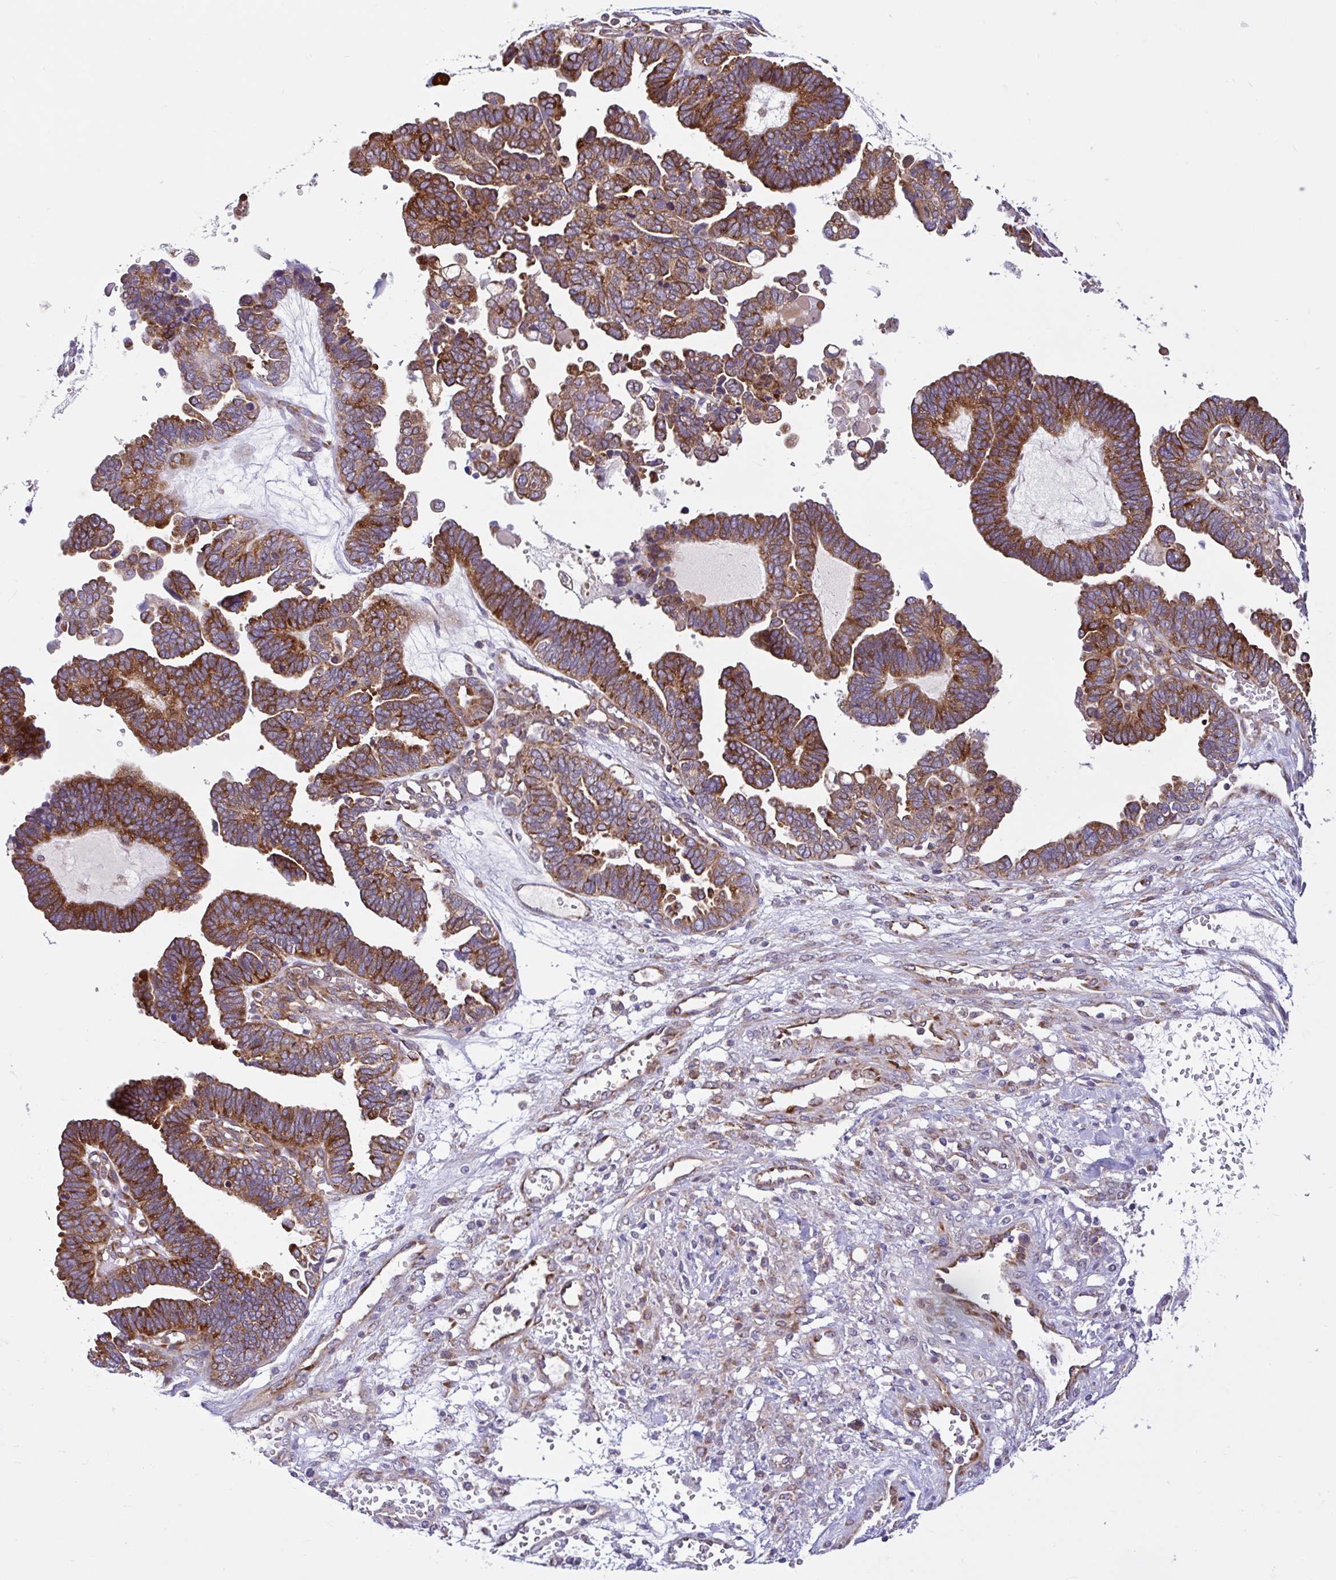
{"staining": {"intensity": "strong", "quantity": ">75%", "location": "cytoplasmic/membranous"}, "tissue": "ovarian cancer", "cell_type": "Tumor cells", "image_type": "cancer", "snomed": [{"axis": "morphology", "description": "Cystadenocarcinoma, serous, NOS"}, {"axis": "topography", "description": "Ovary"}], "caption": "Ovarian cancer tissue shows strong cytoplasmic/membranous positivity in approximately >75% of tumor cells", "gene": "NTPCR", "patient": {"sex": "female", "age": 51}}